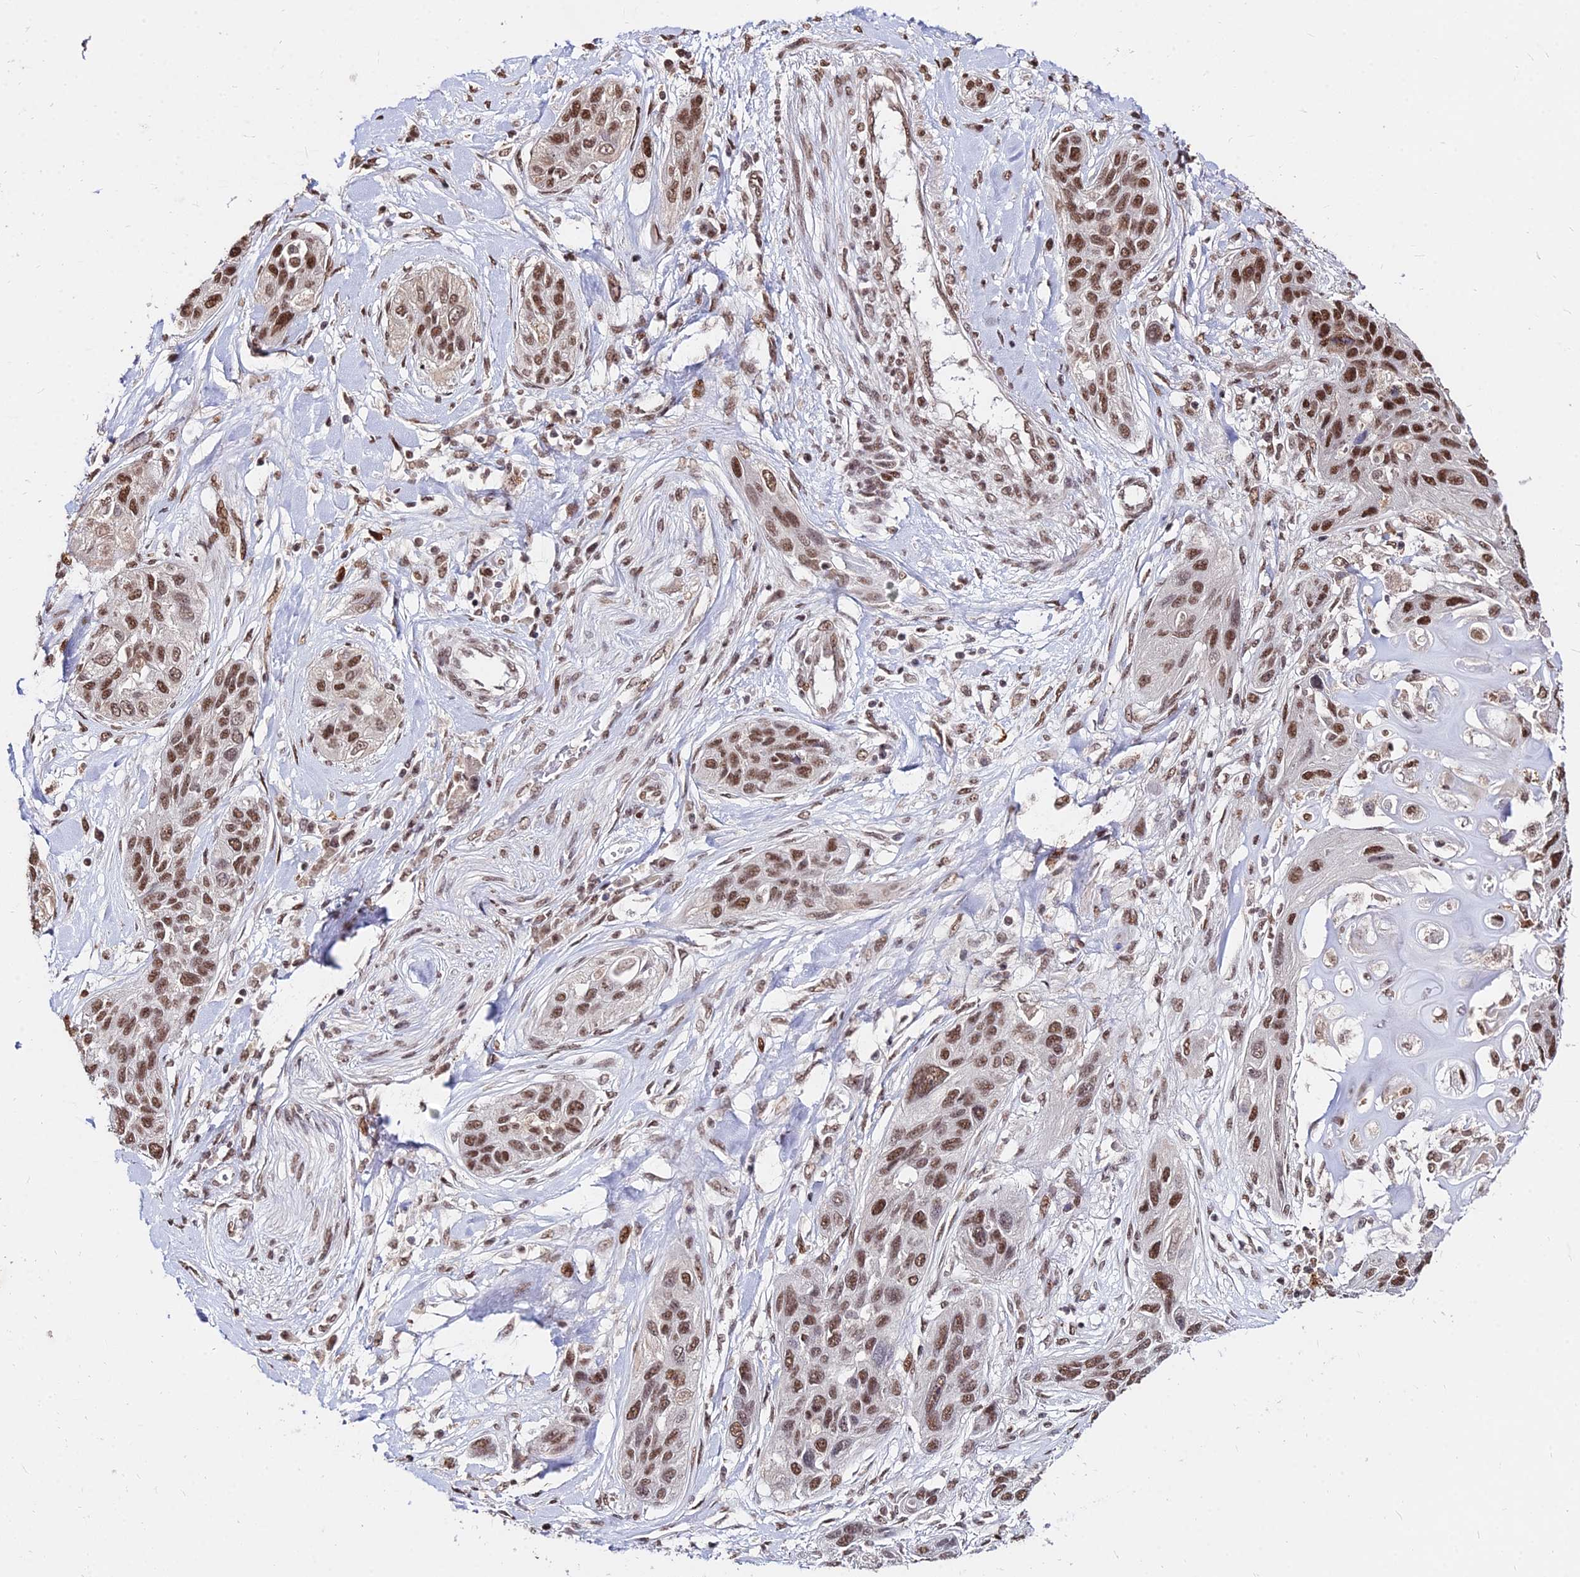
{"staining": {"intensity": "moderate", "quantity": ">75%", "location": "nuclear"}, "tissue": "lung cancer", "cell_type": "Tumor cells", "image_type": "cancer", "snomed": [{"axis": "morphology", "description": "Squamous cell carcinoma, NOS"}, {"axis": "topography", "description": "Lung"}], "caption": "A histopathology image of human lung cancer (squamous cell carcinoma) stained for a protein demonstrates moderate nuclear brown staining in tumor cells.", "gene": "ZBED4", "patient": {"sex": "female", "age": 70}}